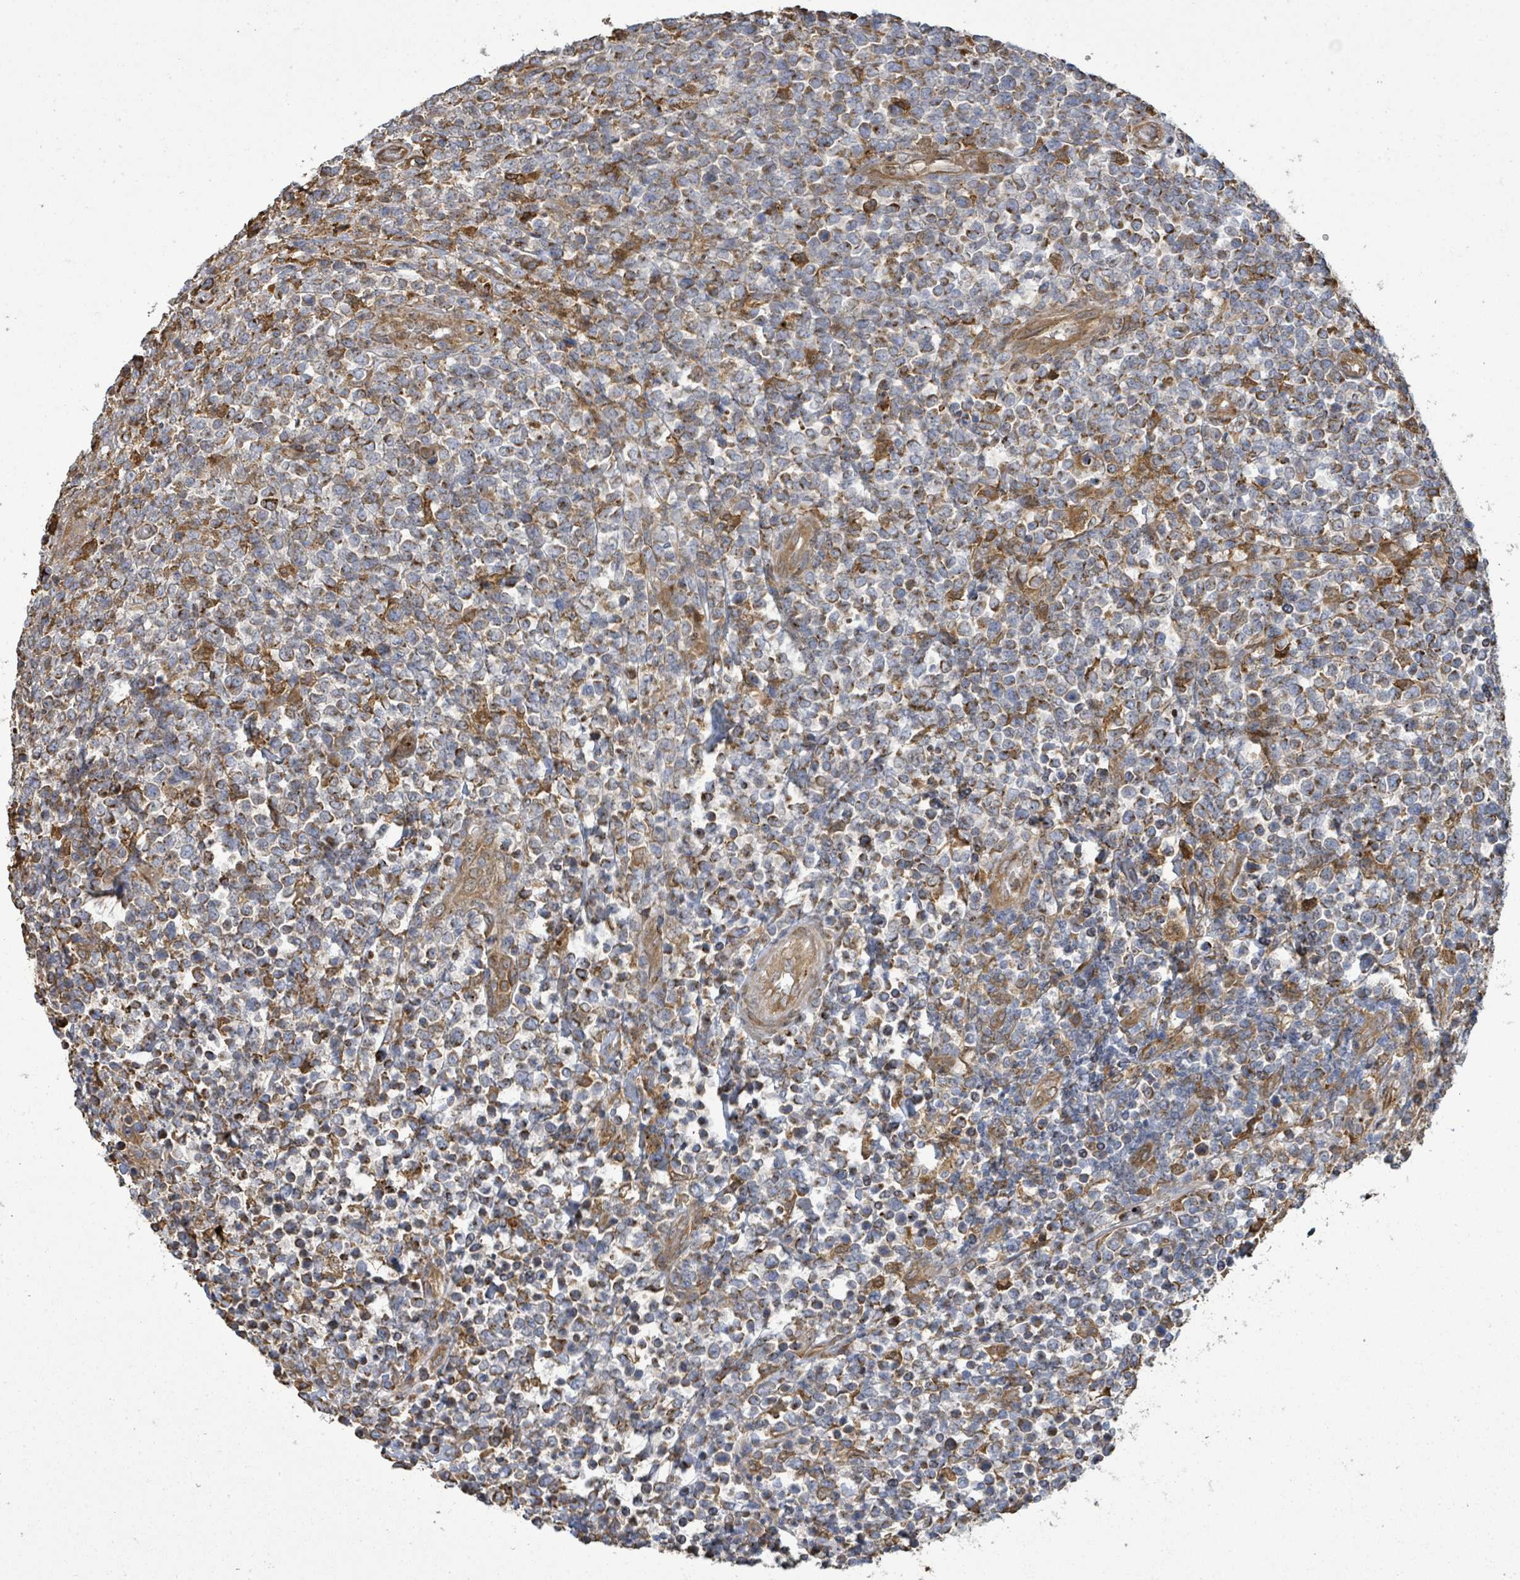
{"staining": {"intensity": "moderate", "quantity": "<25%", "location": "cytoplasmic/membranous"}, "tissue": "lymphoma", "cell_type": "Tumor cells", "image_type": "cancer", "snomed": [{"axis": "morphology", "description": "Malignant lymphoma, non-Hodgkin's type, High grade"}, {"axis": "topography", "description": "Soft tissue"}], "caption": "Immunohistochemistry (IHC) histopathology image of neoplastic tissue: lymphoma stained using immunohistochemistry (IHC) displays low levels of moderate protein expression localized specifically in the cytoplasmic/membranous of tumor cells, appearing as a cytoplasmic/membranous brown color.", "gene": "ARPIN", "patient": {"sex": "female", "age": 56}}